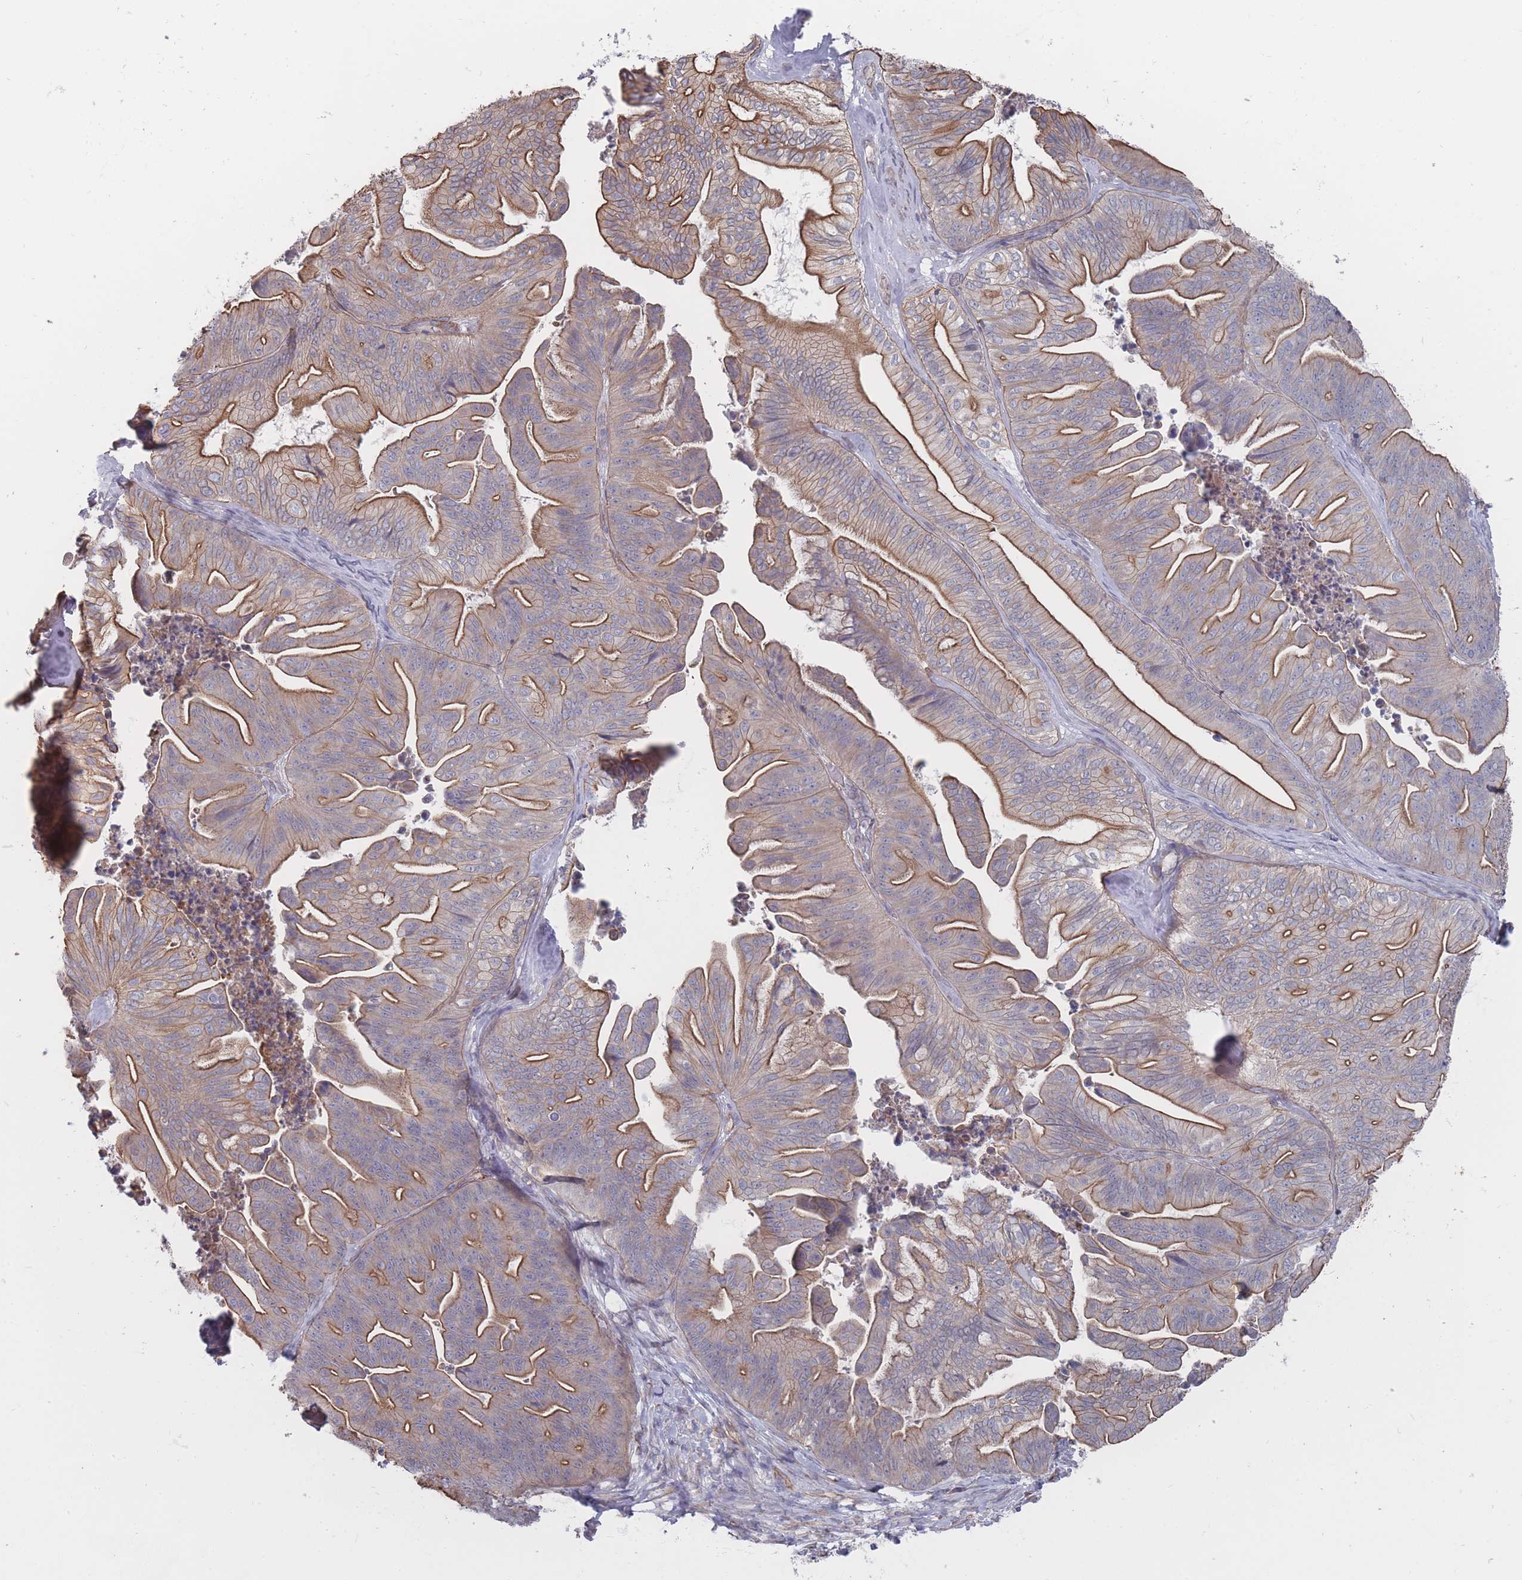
{"staining": {"intensity": "moderate", "quantity": ">75%", "location": "cytoplasmic/membranous"}, "tissue": "ovarian cancer", "cell_type": "Tumor cells", "image_type": "cancer", "snomed": [{"axis": "morphology", "description": "Cystadenocarcinoma, mucinous, NOS"}, {"axis": "topography", "description": "Ovary"}], "caption": "Human ovarian cancer stained with a brown dye reveals moderate cytoplasmic/membranous positive positivity in about >75% of tumor cells.", "gene": "SLC1A6", "patient": {"sex": "female", "age": 67}}